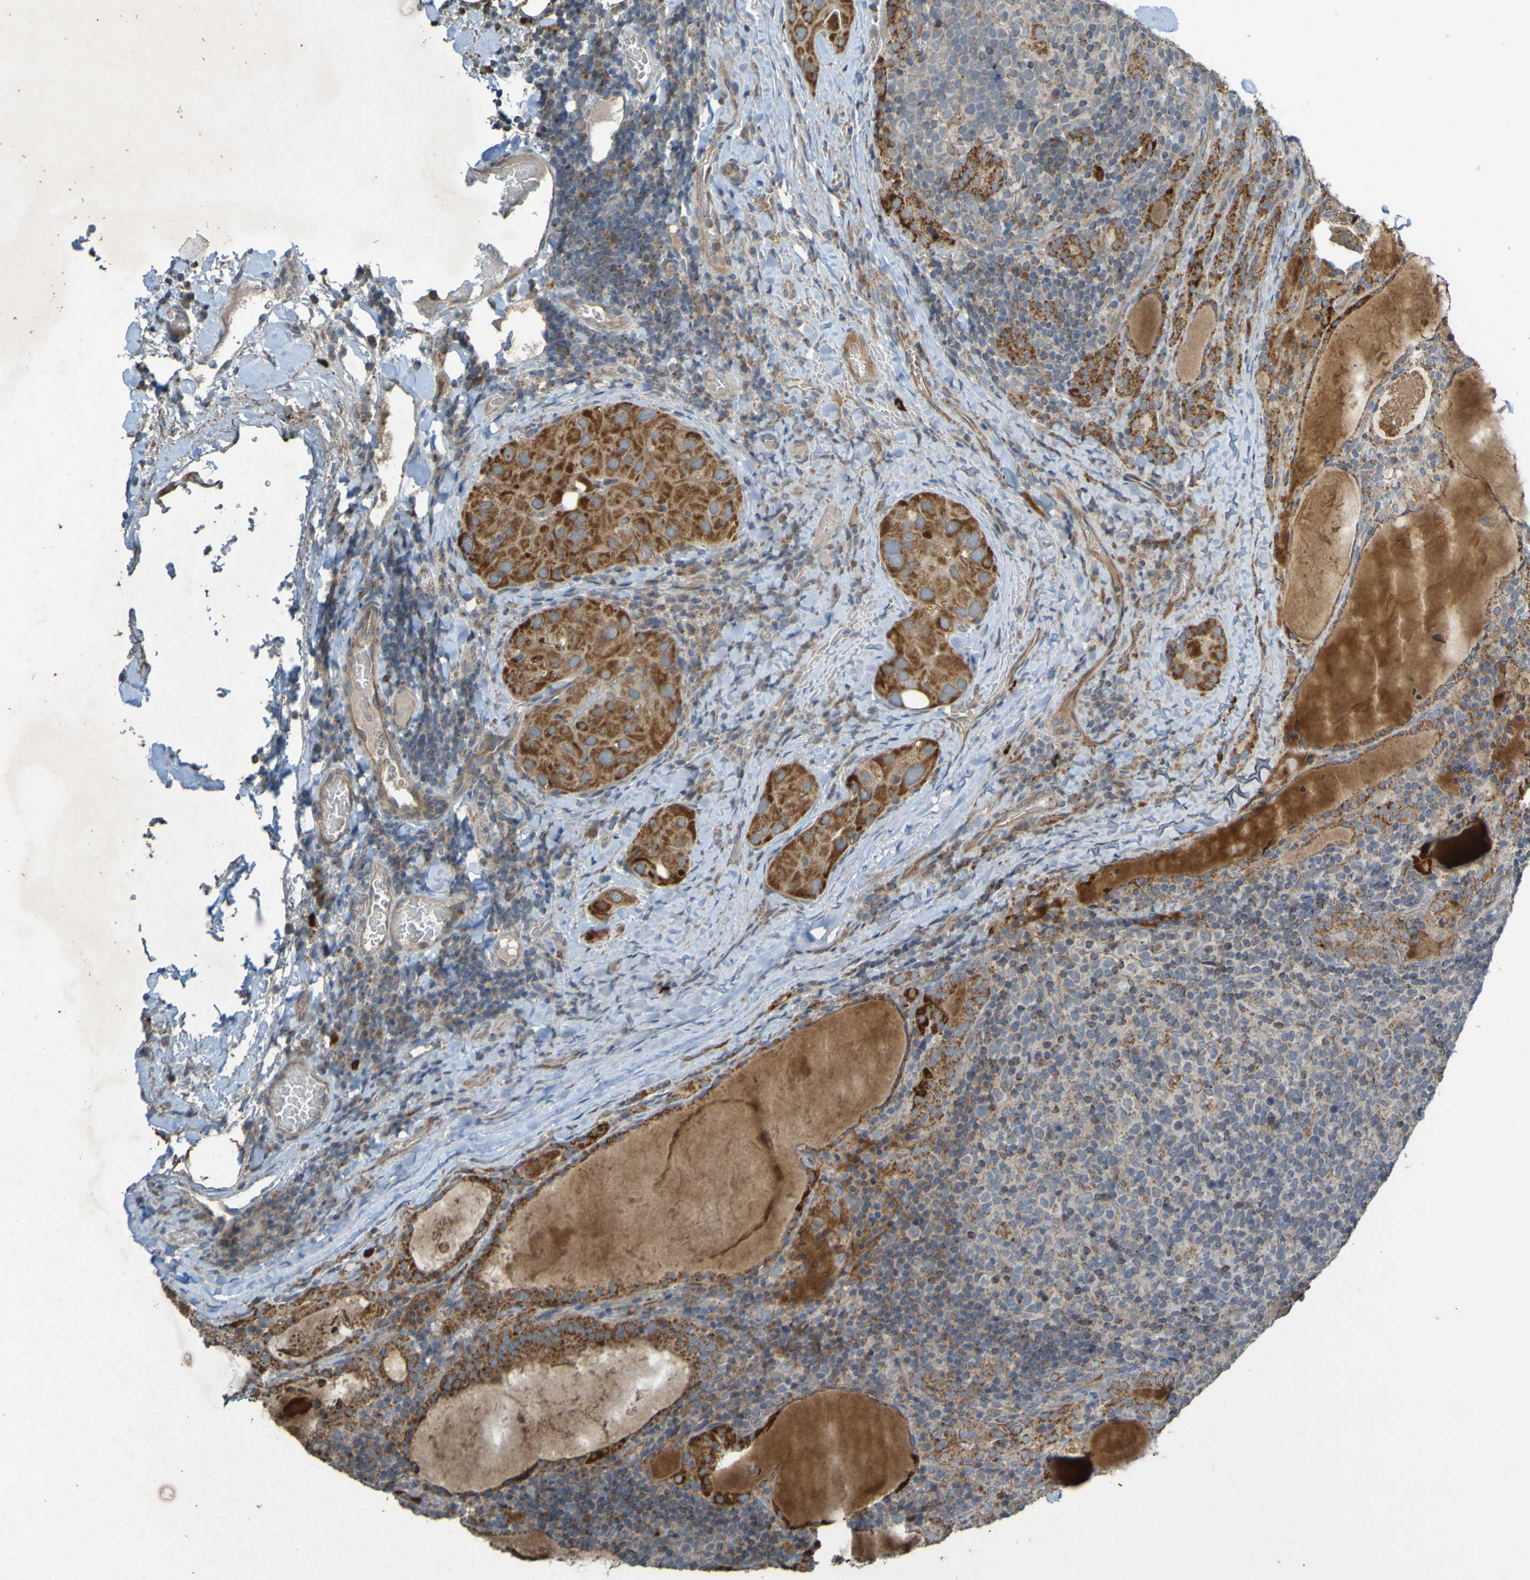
{"staining": {"intensity": "strong", "quantity": ">75%", "location": "cytoplasmic/membranous"}, "tissue": "thyroid cancer", "cell_type": "Tumor cells", "image_type": "cancer", "snomed": [{"axis": "morphology", "description": "Papillary adenocarcinoma, NOS"}, {"axis": "topography", "description": "Thyroid gland"}], "caption": "This histopathology image reveals IHC staining of human papillary adenocarcinoma (thyroid), with high strong cytoplasmic/membranous expression in about >75% of tumor cells.", "gene": "B3GAT2", "patient": {"sex": "female", "age": 42}}